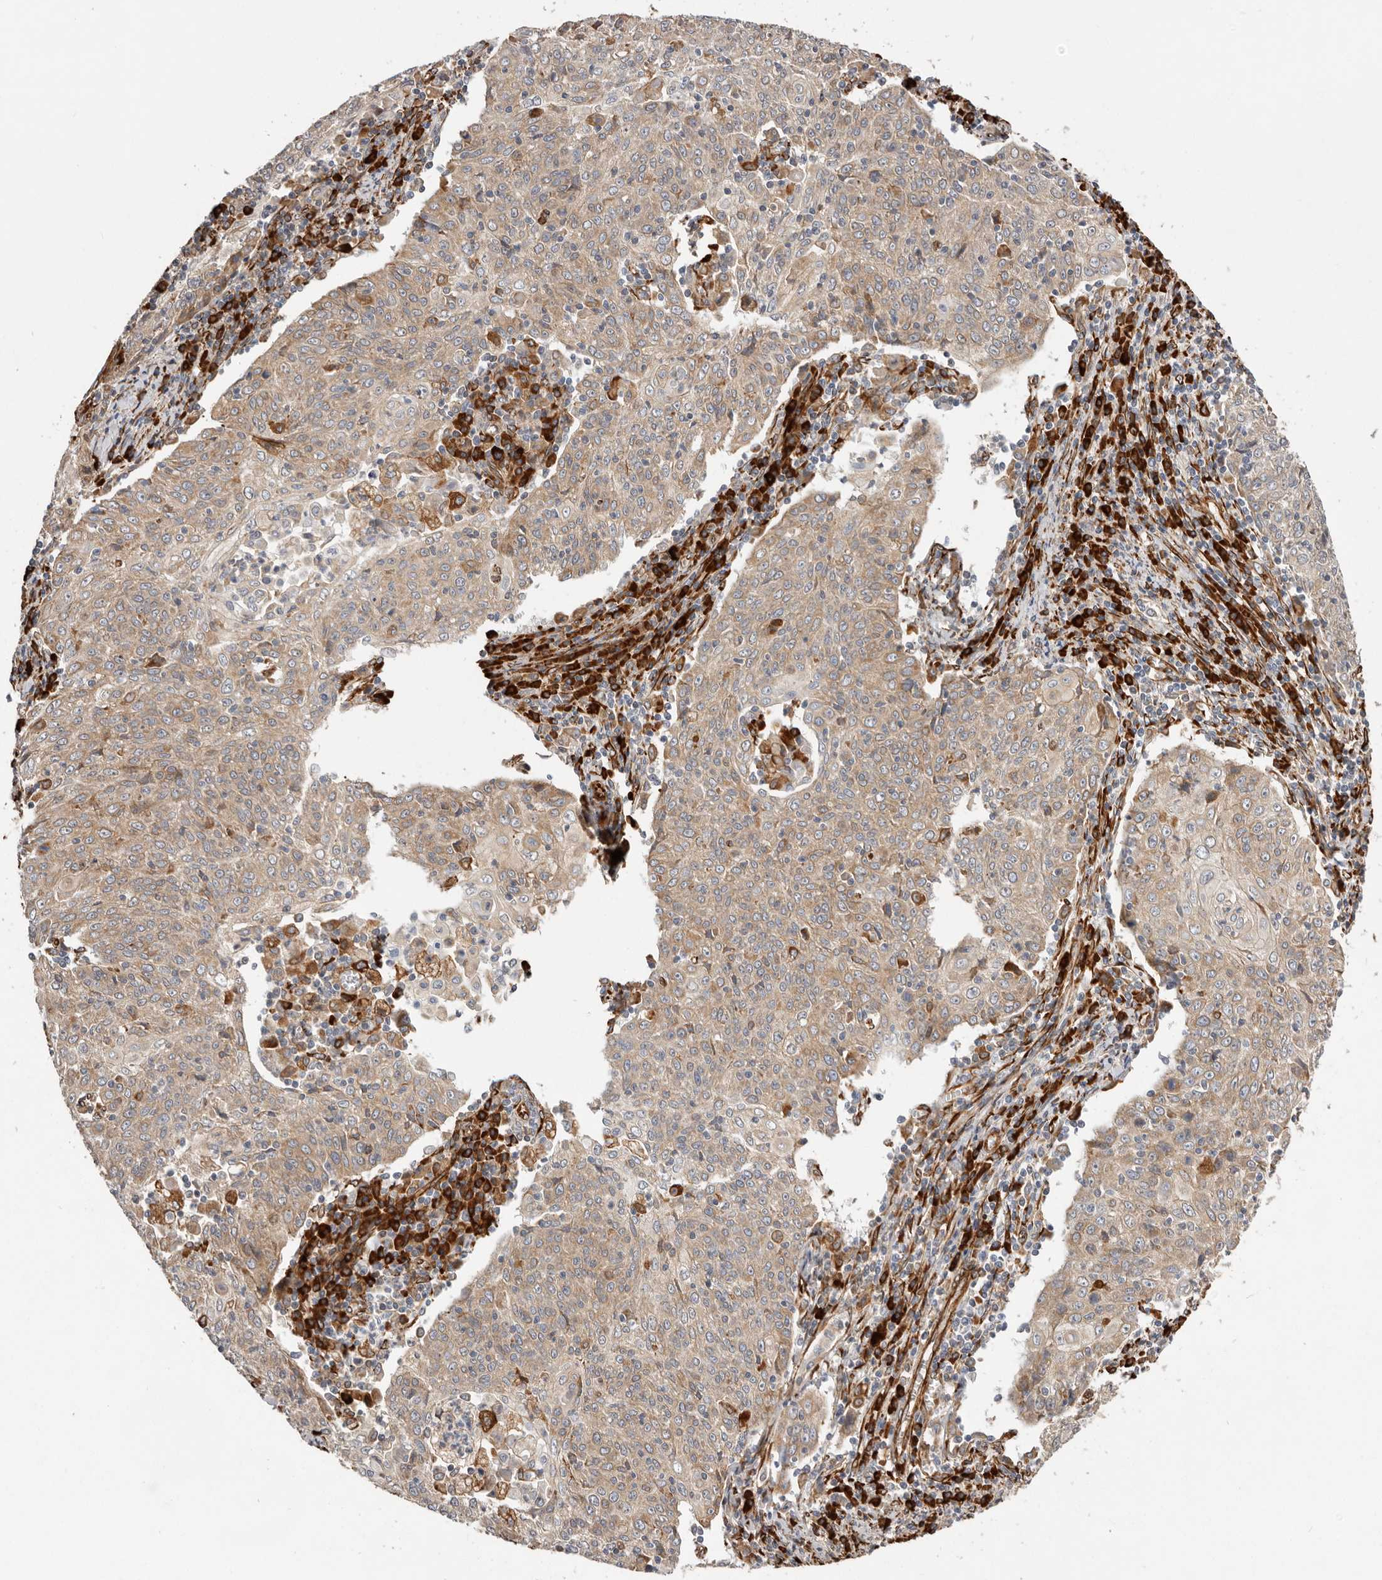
{"staining": {"intensity": "weak", "quantity": ">75%", "location": "cytoplasmic/membranous"}, "tissue": "cervical cancer", "cell_type": "Tumor cells", "image_type": "cancer", "snomed": [{"axis": "morphology", "description": "Squamous cell carcinoma, NOS"}, {"axis": "topography", "description": "Cervix"}], "caption": "Protein analysis of cervical cancer tissue shows weak cytoplasmic/membranous expression in approximately >75% of tumor cells.", "gene": "WDTC1", "patient": {"sex": "female", "age": 48}}